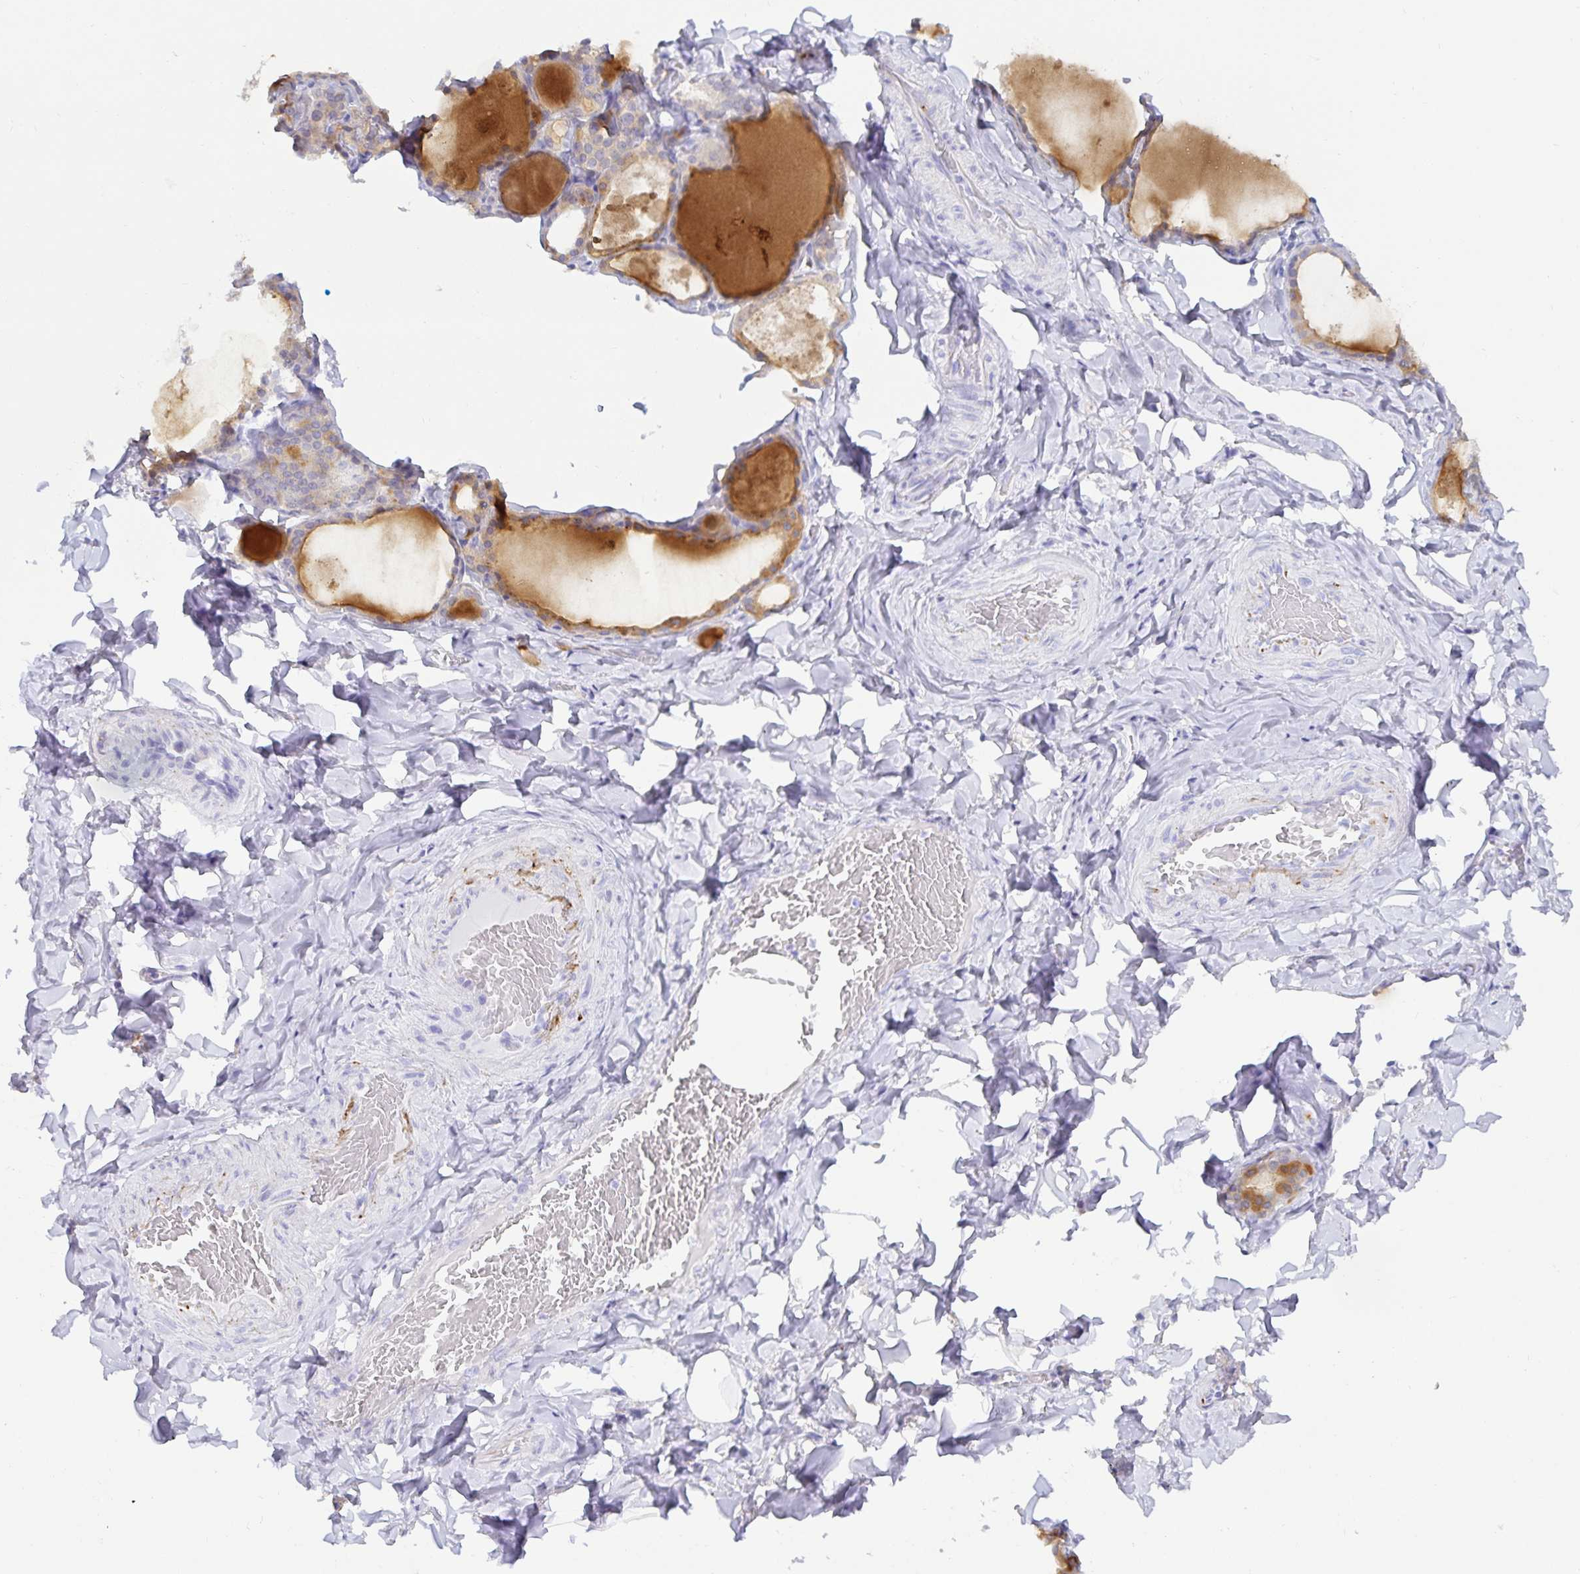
{"staining": {"intensity": "moderate", "quantity": "25%-75%", "location": "cytoplasmic/membranous"}, "tissue": "thyroid gland", "cell_type": "Glandular cells", "image_type": "normal", "snomed": [{"axis": "morphology", "description": "Normal tissue, NOS"}, {"axis": "topography", "description": "Thyroid gland"}], "caption": "High-magnification brightfield microscopy of benign thyroid gland stained with DAB (3,3'-diaminobenzidine) (brown) and counterstained with hematoxylin (blue). glandular cells exhibit moderate cytoplasmic/membranous staining is seen in about25%-75% of cells.", "gene": "MON2", "patient": {"sex": "male", "age": 56}}